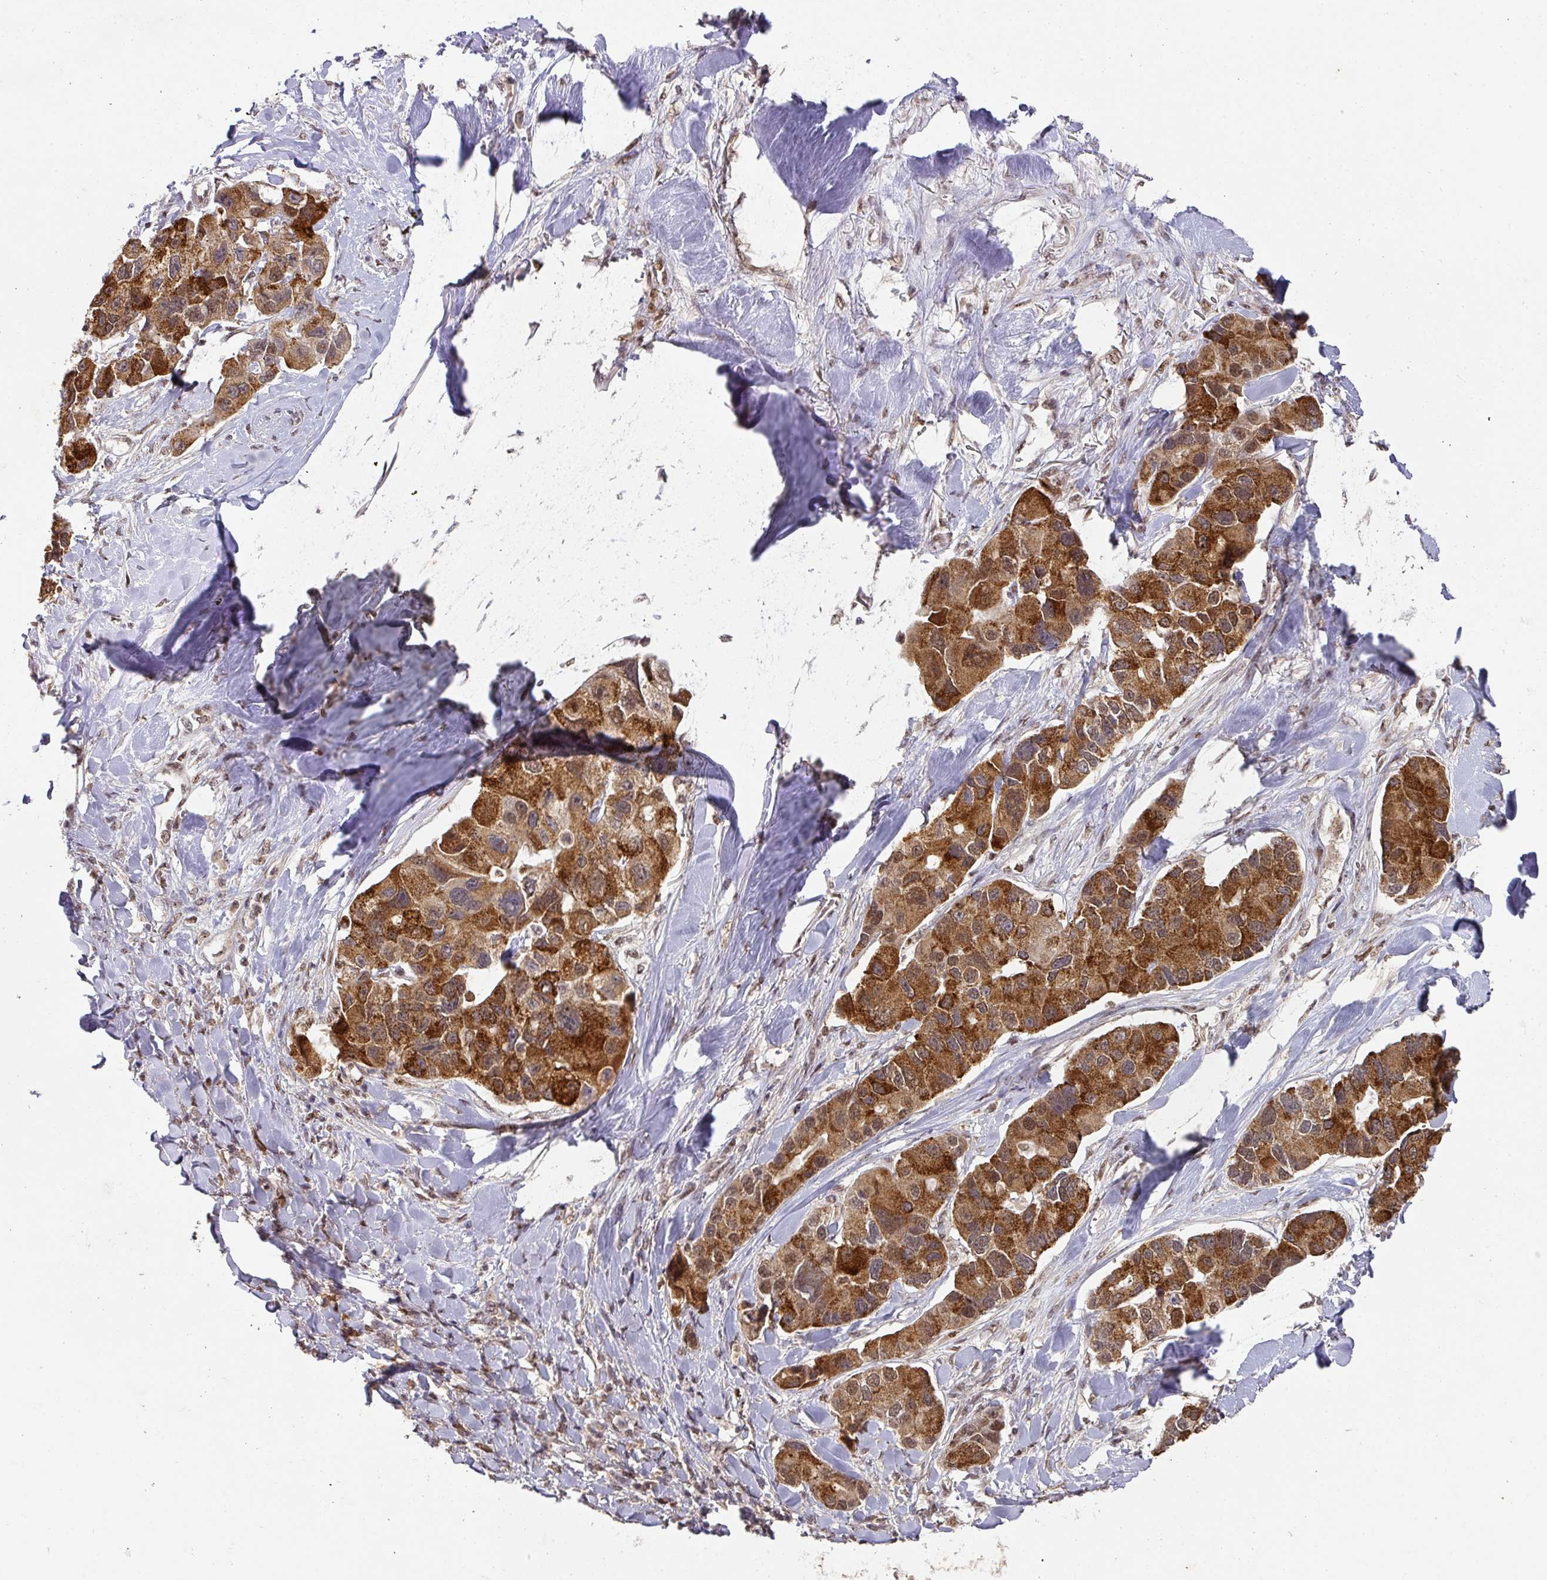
{"staining": {"intensity": "strong", "quantity": ">75%", "location": "cytoplasmic/membranous,nuclear"}, "tissue": "lung cancer", "cell_type": "Tumor cells", "image_type": "cancer", "snomed": [{"axis": "morphology", "description": "Adenocarcinoma, NOS"}, {"axis": "topography", "description": "Lung"}], "caption": "This micrograph demonstrates lung cancer (adenocarcinoma) stained with immunohistochemistry (IHC) to label a protein in brown. The cytoplasmic/membranous and nuclear of tumor cells show strong positivity for the protein. Nuclei are counter-stained blue.", "gene": "RANBP9", "patient": {"sex": "female", "age": 54}}